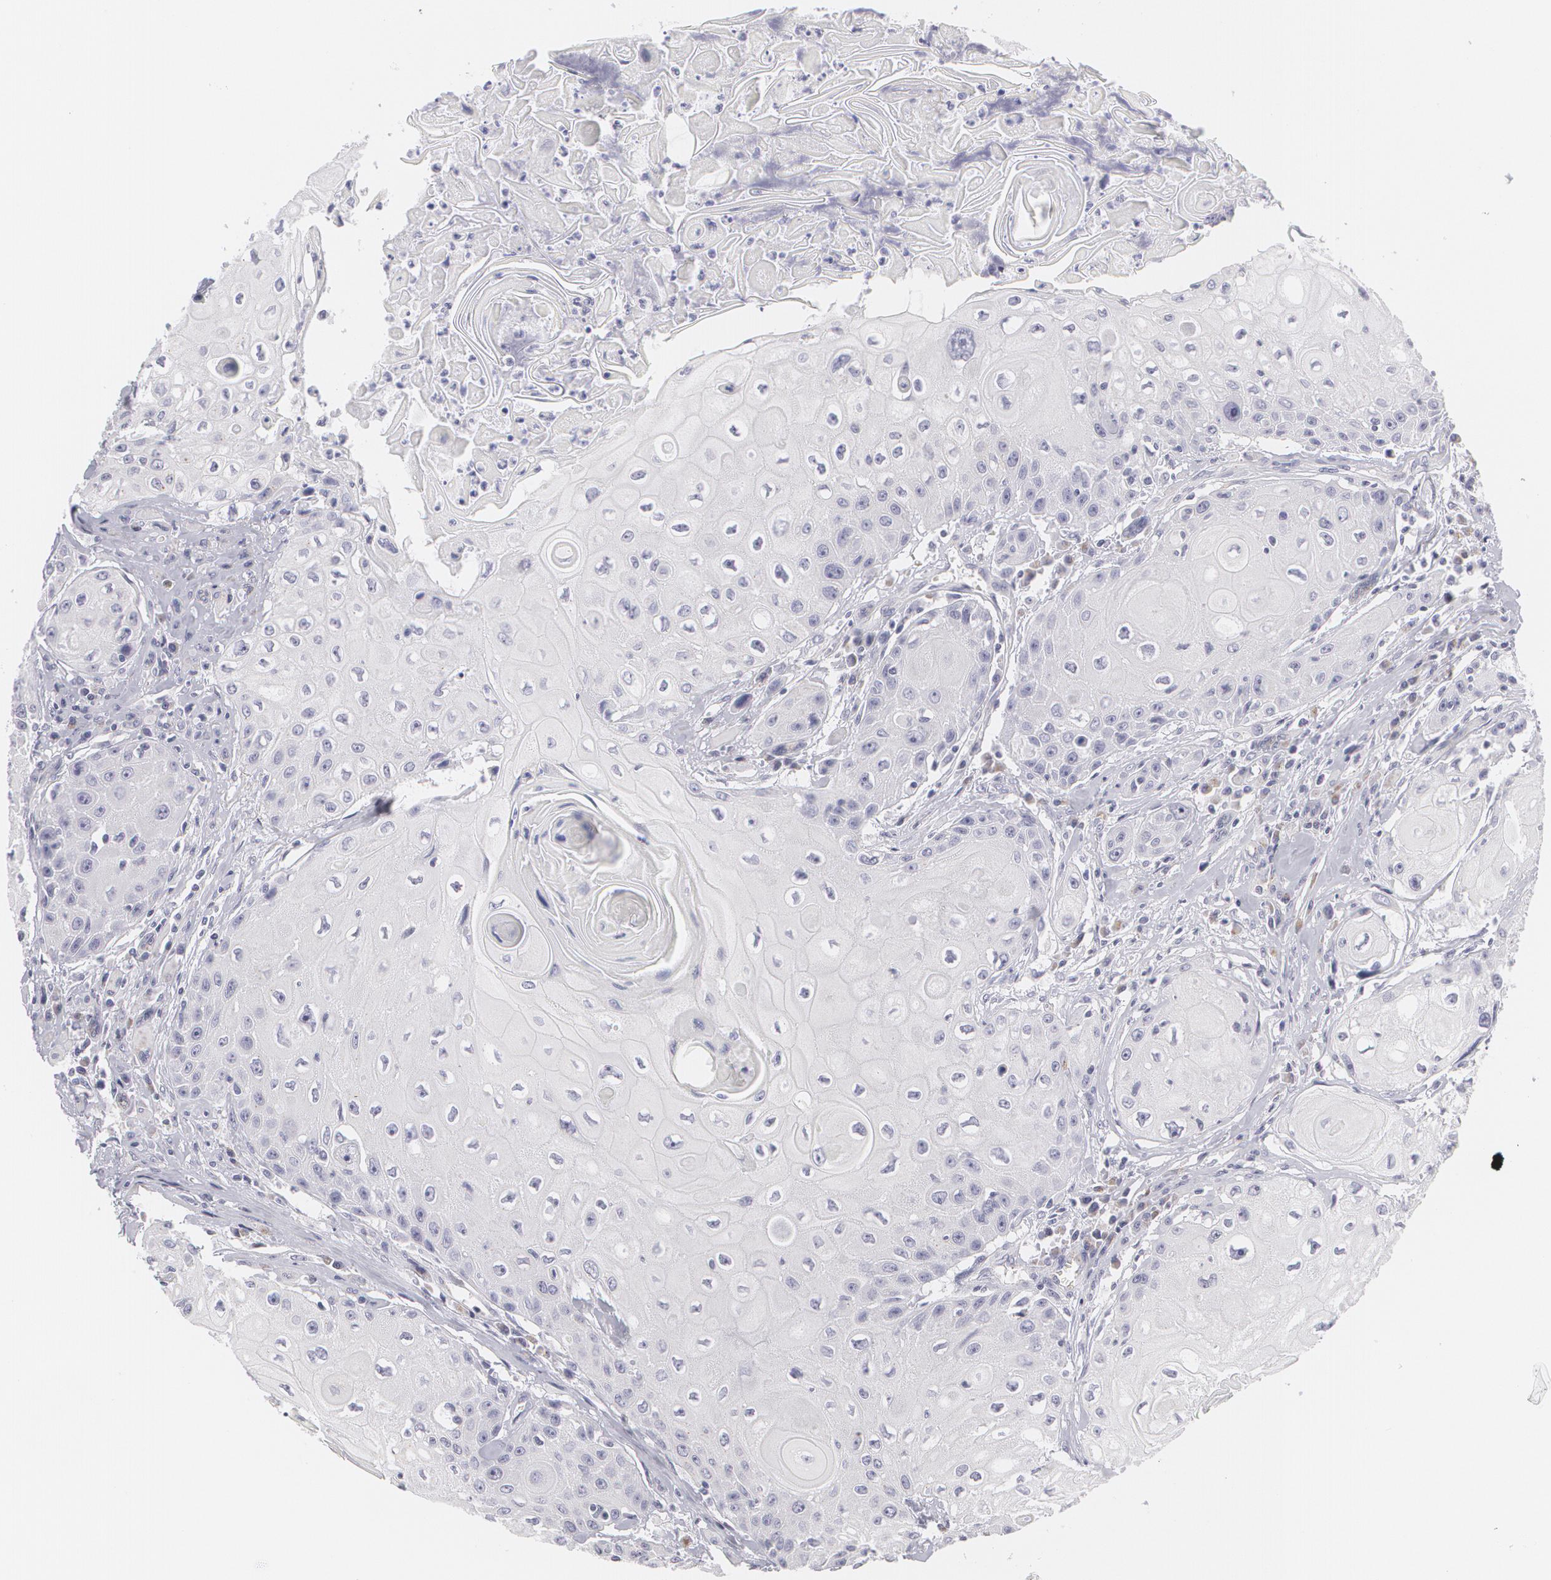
{"staining": {"intensity": "negative", "quantity": "none", "location": "none"}, "tissue": "head and neck cancer", "cell_type": "Tumor cells", "image_type": "cancer", "snomed": [{"axis": "morphology", "description": "Squamous cell carcinoma, NOS"}, {"axis": "topography", "description": "Oral tissue"}, {"axis": "topography", "description": "Head-Neck"}], "caption": "The micrograph demonstrates no significant staining in tumor cells of head and neck cancer.", "gene": "MBNL3", "patient": {"sex": "female", "age": 82}}